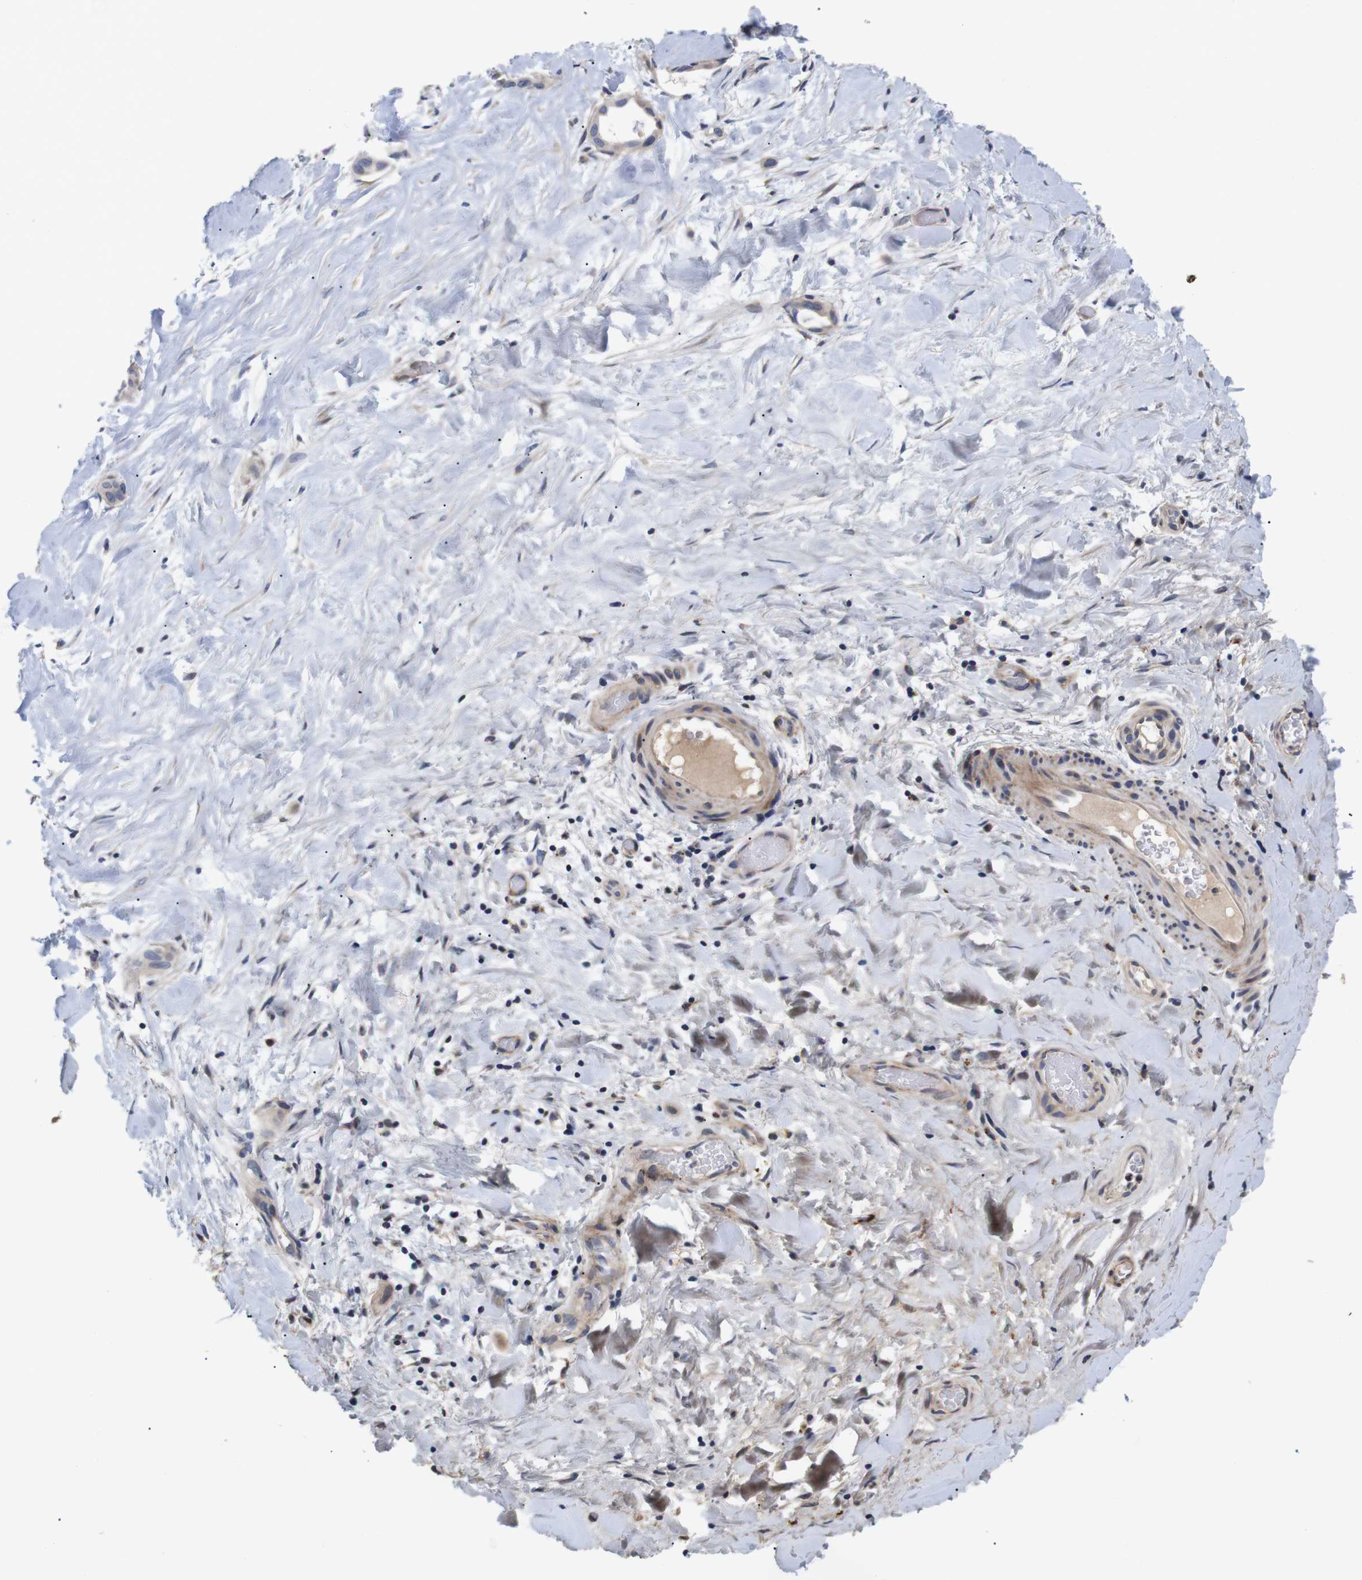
{"staining": {"intensity": "weak", "quantity": "<25%", "location": "cytoplasmic/membranous"}, "tissue": "liver cancer", "cell_type": "Tumor cells", "image_type": "cancer", "snomed": [{"axis": "morphology", "description": "Cholangiocarcinoma"}, {"axis": "topography", "description": "Liver"}], "caption": "IHC histopathology image of liver cancer (cholangiocarcinoma) stained for a protein (brown), which displays no staining in tumor cells.", "gene": "SPRY3", "patient": {"sex": "female", "age": 65}}